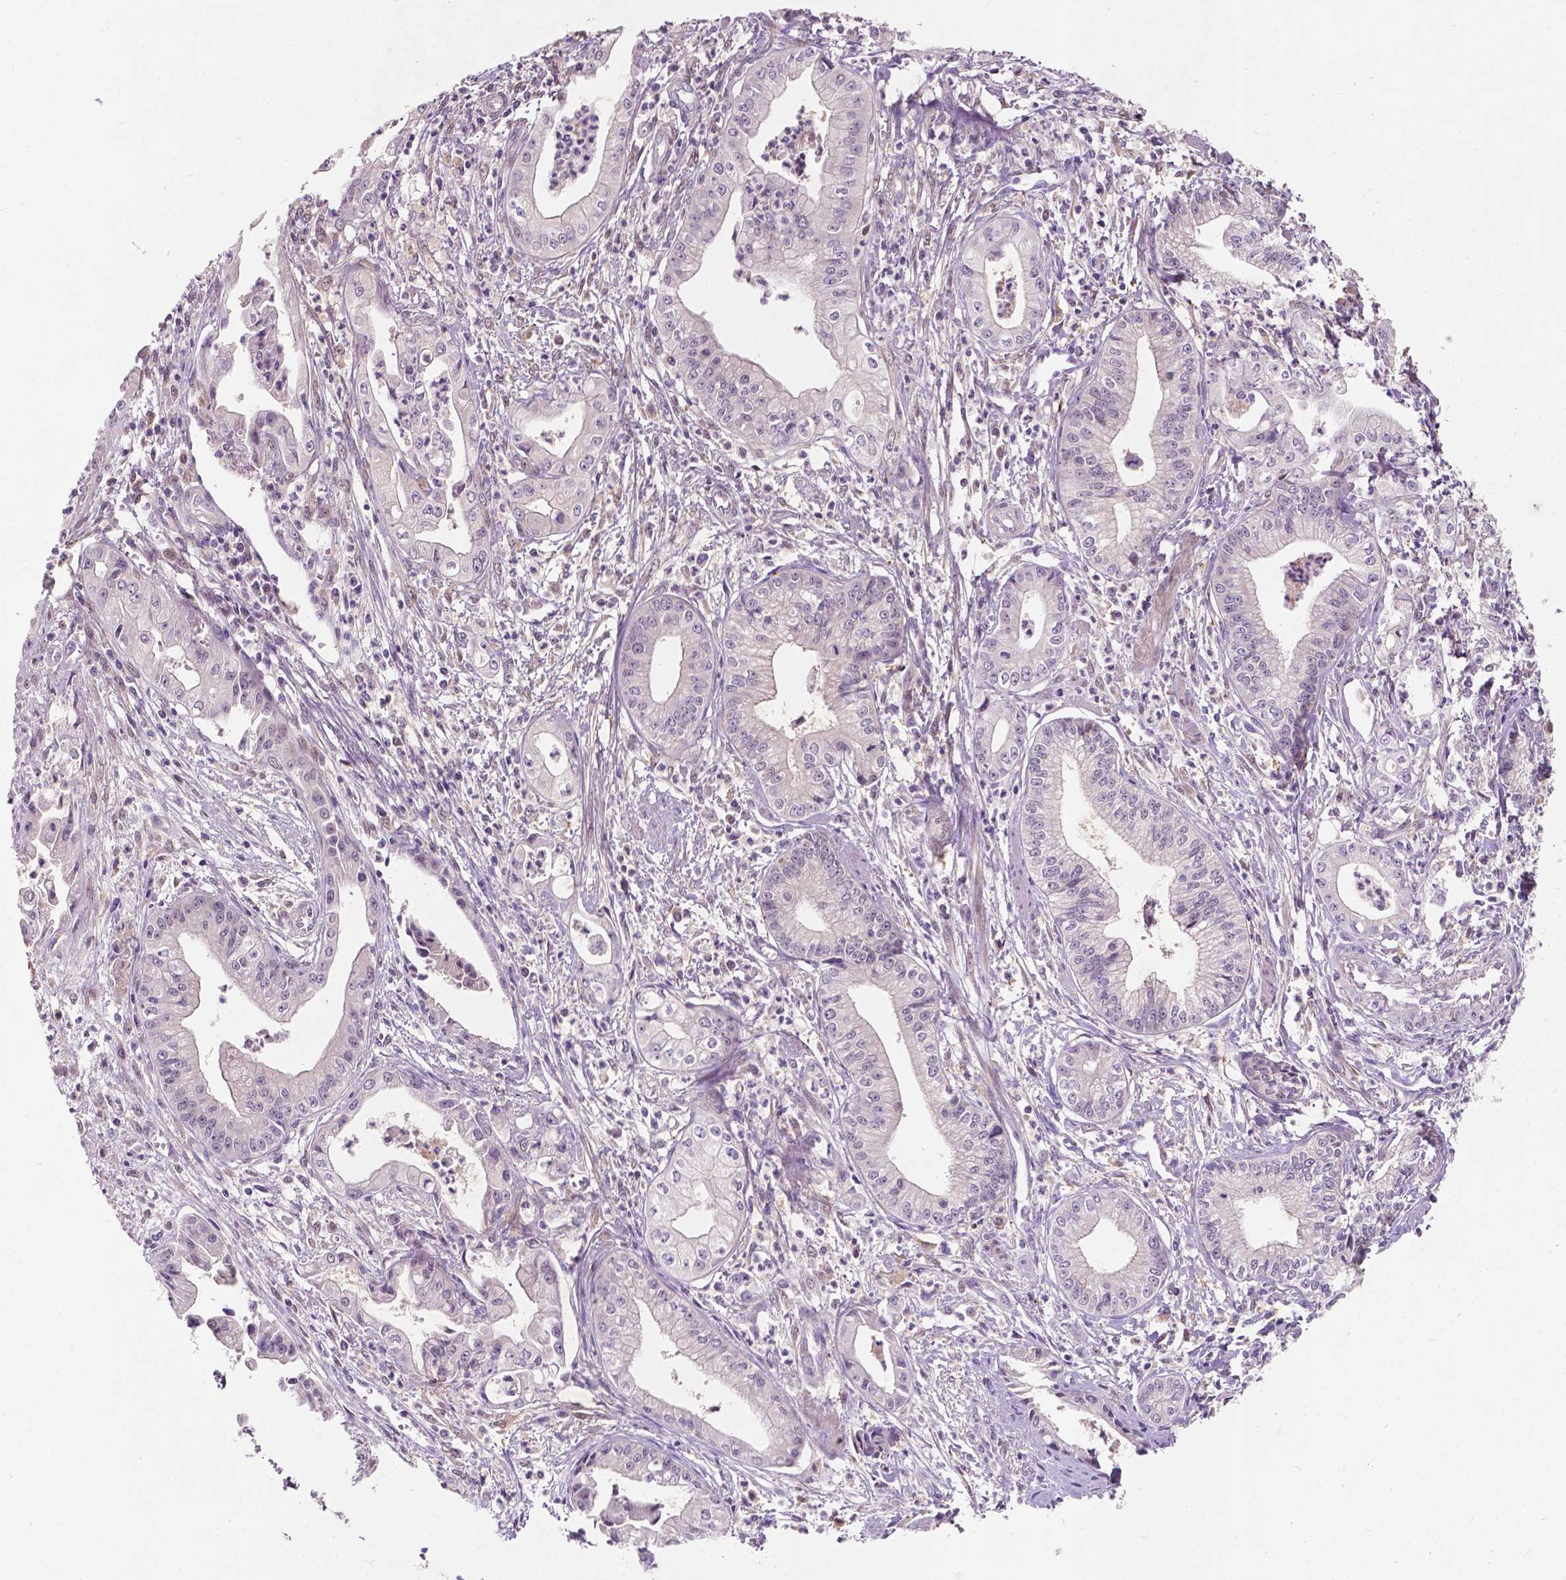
{"staining": {"intensity": "negative", "quantity": "none", "location": "none"}, "tissue": "pancreatic cancer", "cell_type": "Tumor cells", "image_type": "cancer", "snomed": [{"axis": "morphology", "description": "Adenocarcinoma, NOS"}, {"axis": "topography", "description": "Pancreas"}], "caption": "Immunohistochemical staining of pancreatic adenocarcinoma exhibits no significant positivity in tumor cells.", "gene": "GPR37", "patient": {"sex": "female", "age": 65}}